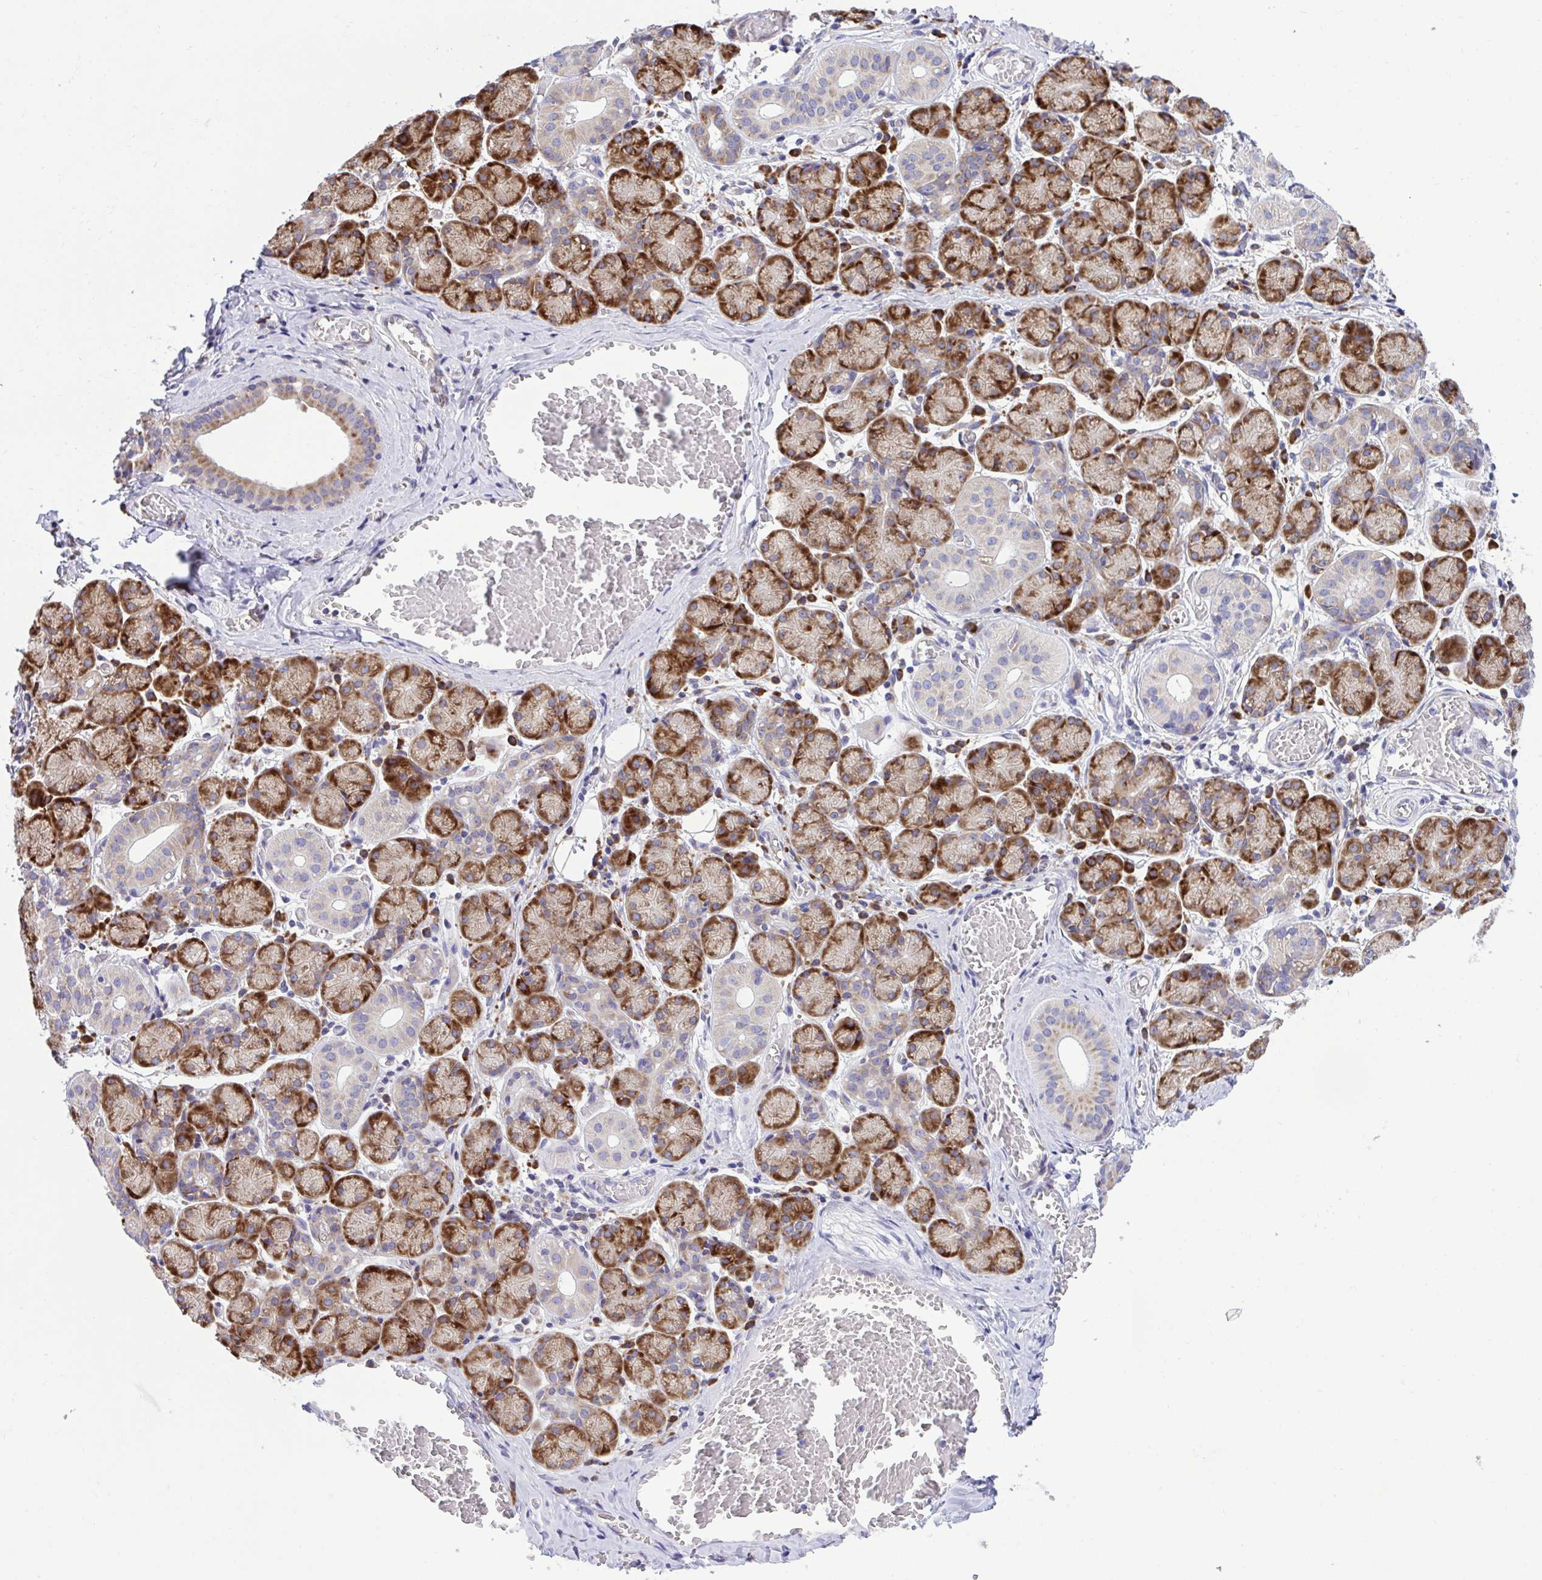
{"staining": {"intensity": "strong", "quantity": ">75%", "location": "cytoplasmic/membranous"}, "tissue": "salivary gland", "cell_type": "Glandular cells", "image_type": "normal", "snomed": [{"axis": "morphology", "description": "Normal tissue, NOS"}, {"axis": "topography", "description": "Salivary gland"}], "caption": "Glandular cells show high levels of strong cytoplasmic/membranous positivity in about >75% of cells in benign human salivary gland. (Brightfield microscopy of DAB IHC at high magnification).", "gene": "RPS15", "patient": {"sex": "female", "age": 24}}